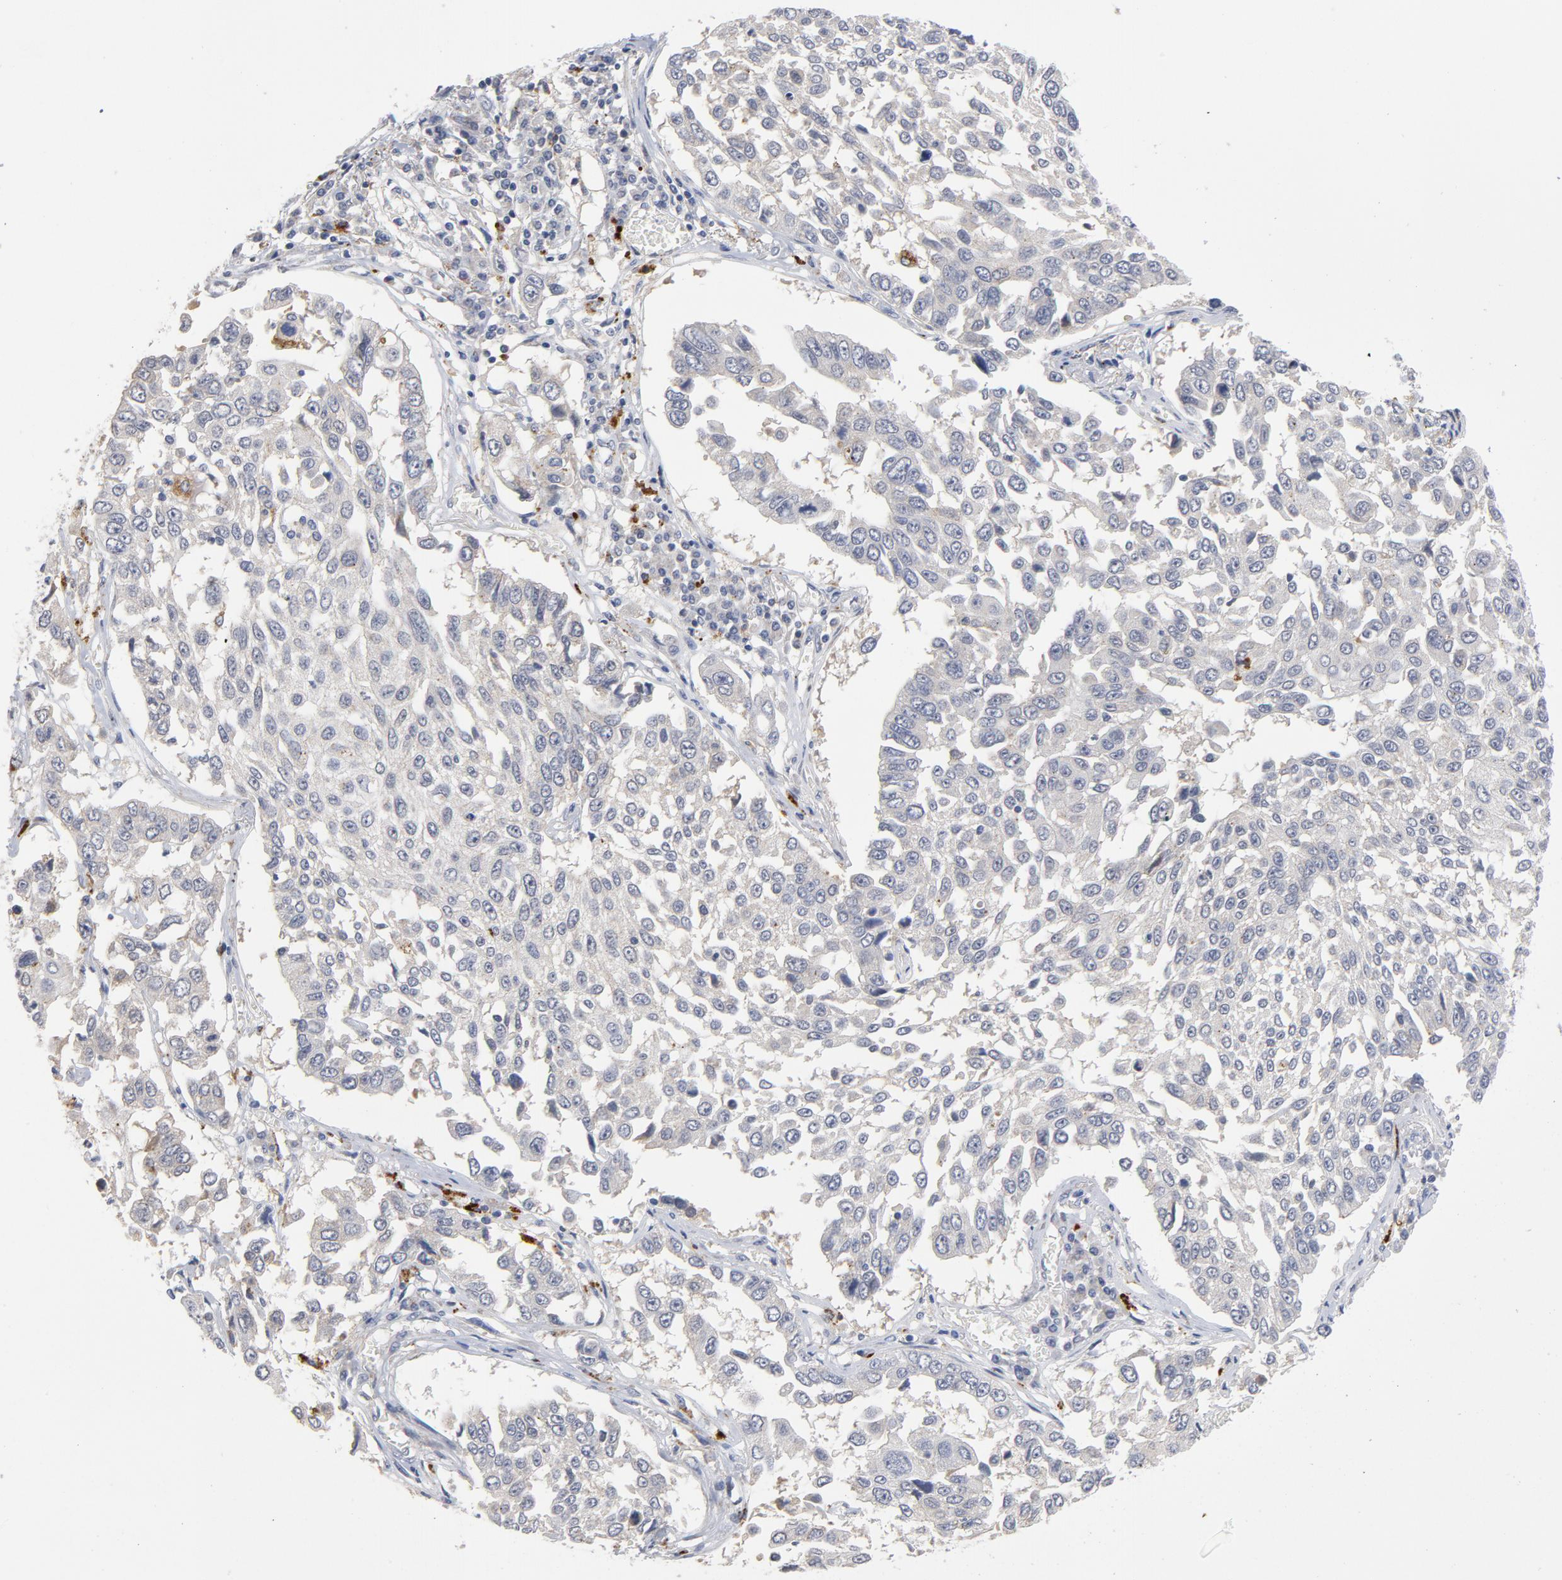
{"staining": {"intensity": "negative", "quantity": "none", "location": "none"}, "tissue": "lung cancer", "cell_type": "Tumor cells", "image_type": "cancer", "snomed": [{"axis": "morphology", "description": "Squamous cell carcinoma, NOS"}, {"axis": "topography", "description": "Lung"}], "caption": "DAB (3,3'-diaminobenzidine) immunohistochemical staining of human lung cancer reveals no significant expression in tumor cells. (DAB (3,3'-diaminobenzidine) IHC with hematoxylin counter stain).", "gene": "AKT2", "patient": {"sex": "male", "age": 71}}